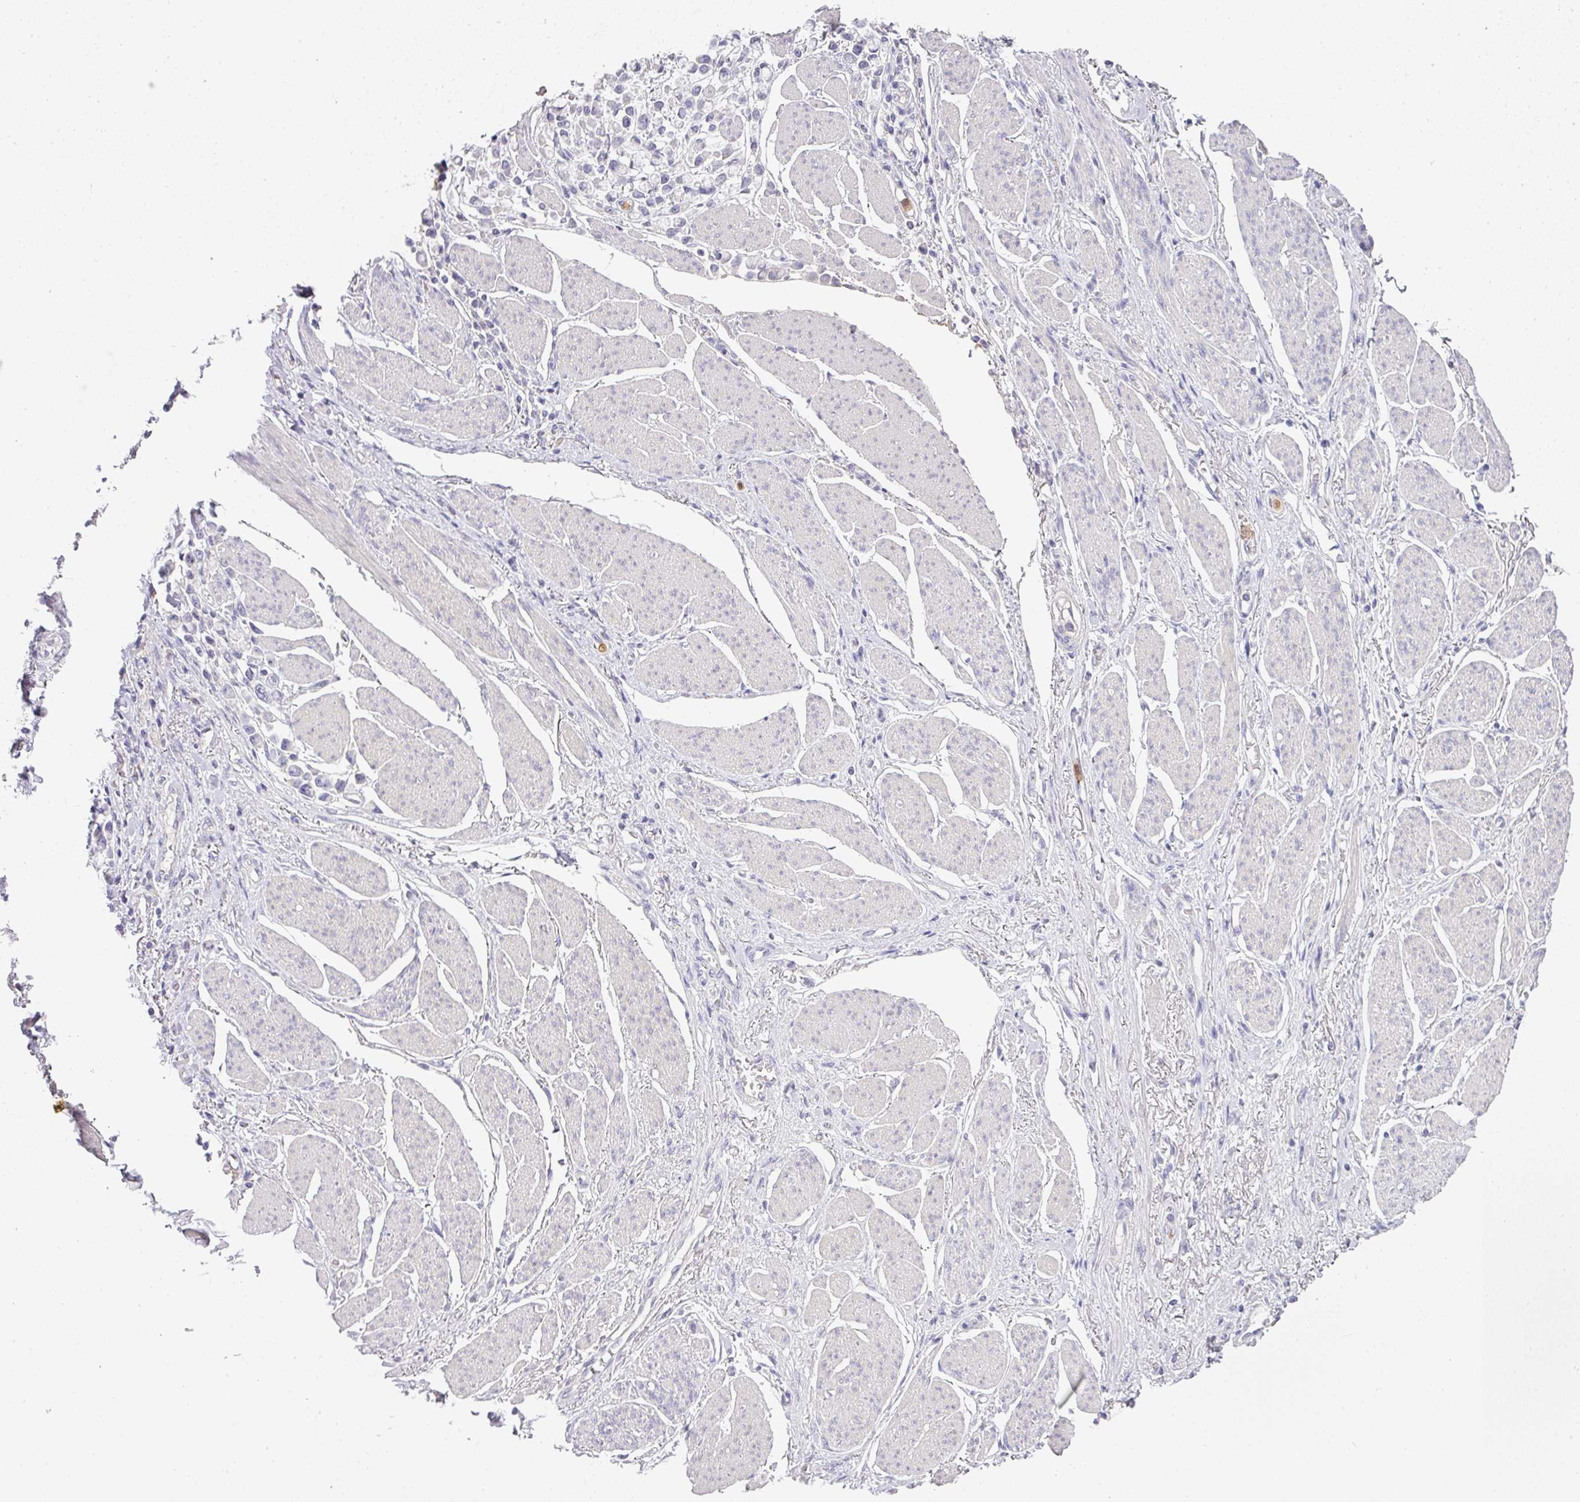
{"staining": {"intensity": "negative", "quantity": "none", "location": "none"}, "tissue": "stomach cancer", "cell_type": "Tumor cells", "image_type": "cancer", "snomed": [{"axis": "morphology", "description": "Adenocarcinoma, NOS"}, {"axis": "topography", "description": "Stomach"}], "caption": "There is no significant expression in tumor cells of stomach cancer.", "gene": "HHEX", "patient": {"sex": "female", "age": 81}}